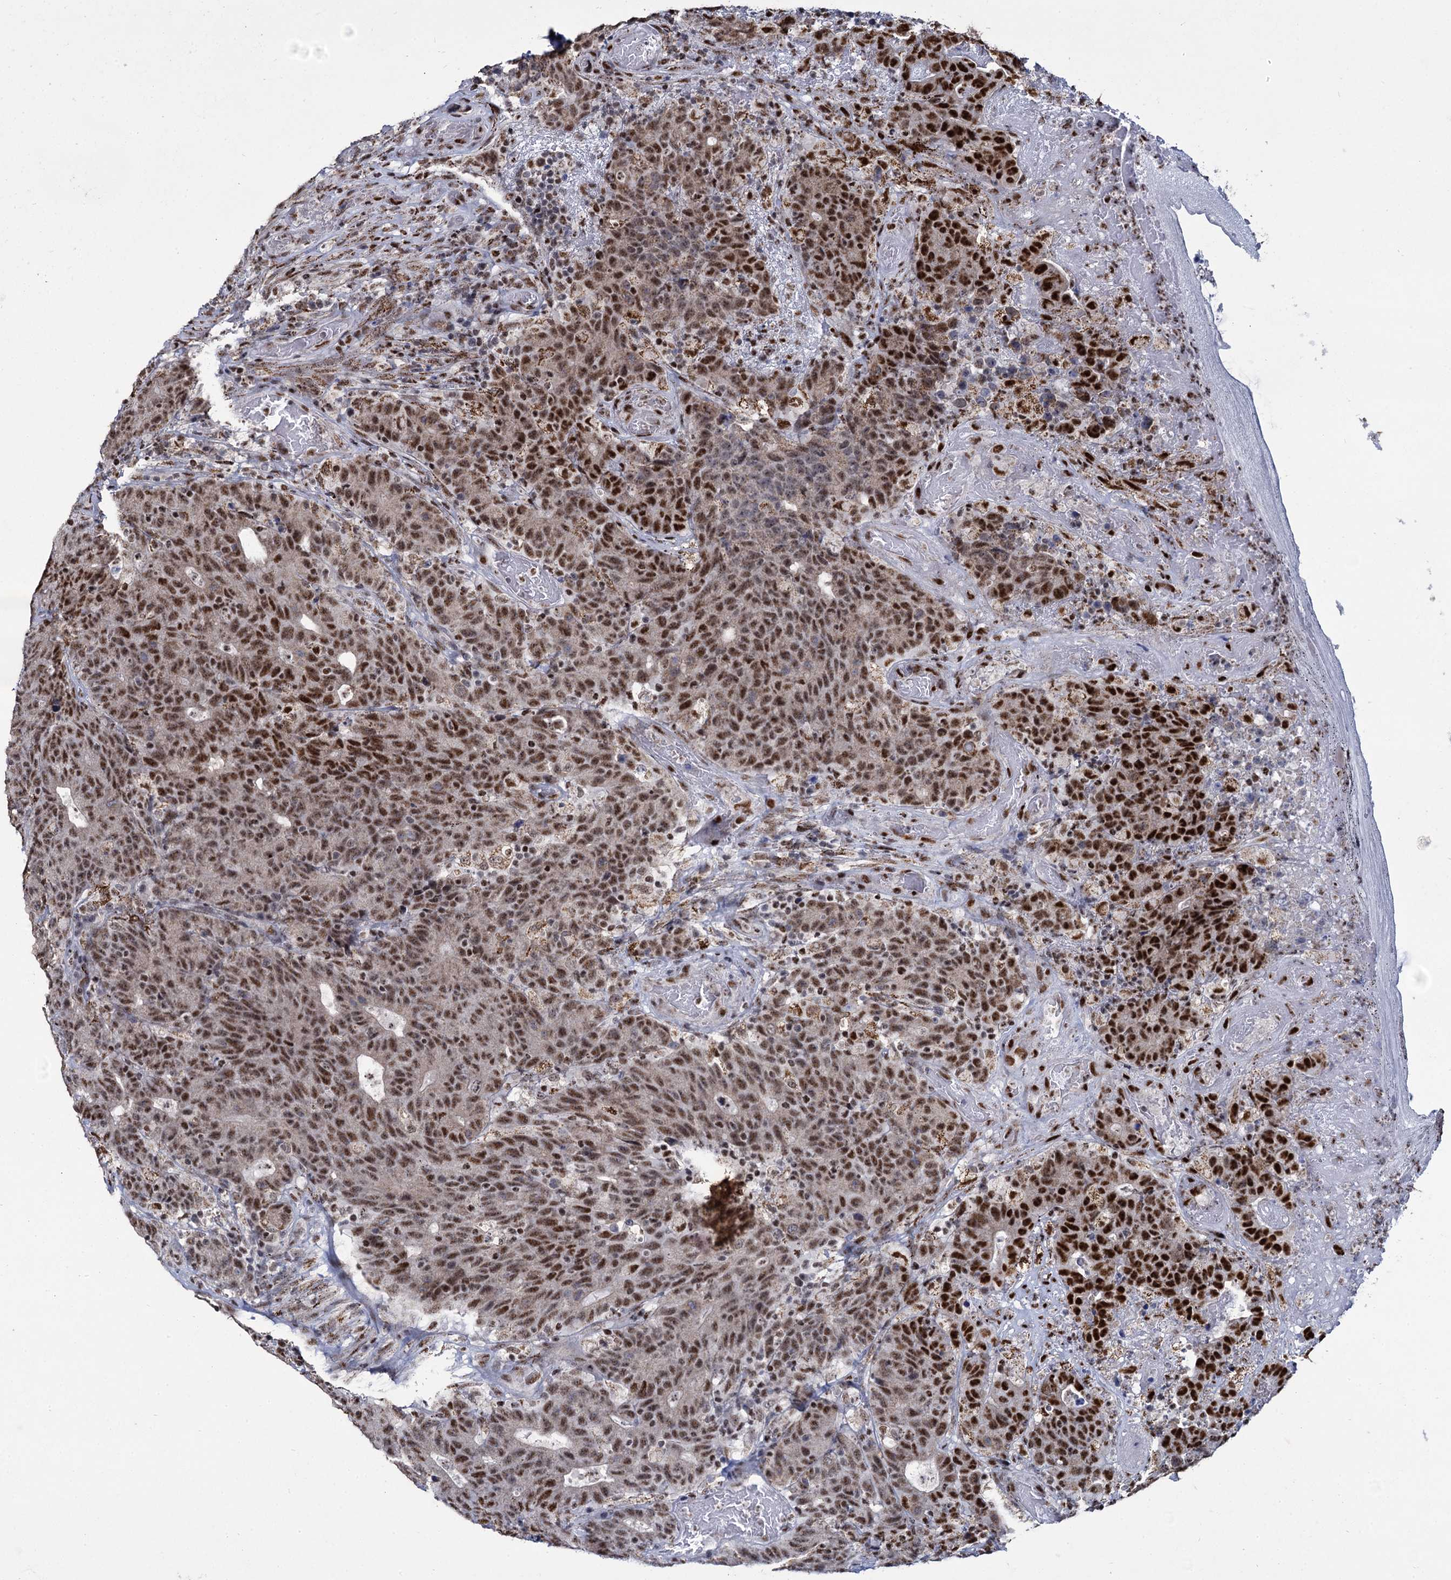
{"staining": {"intensity": "moderate", "quantity": ">75%", "location": "cytoplasmic/membranous,nuclear"}, "tissue": "colorectal cancer", "cell_type": "Tumor cells", "image_type": "cancer", "snomed": [{"axis": "morphology", "description": "Adenocarcinoma, NOS"}, {"axis": "topography", "description": "Colon"}], "caption": "About >75% of tumor cells in colorectal cancer (adenocarcinoma) show moderate cytoplasmic/membranous and nuclear protein positivity as visualized by brown immunohistochemical staining.", "gene": "RPUSD4", "patient": {"sex": "female", "age": 75}}